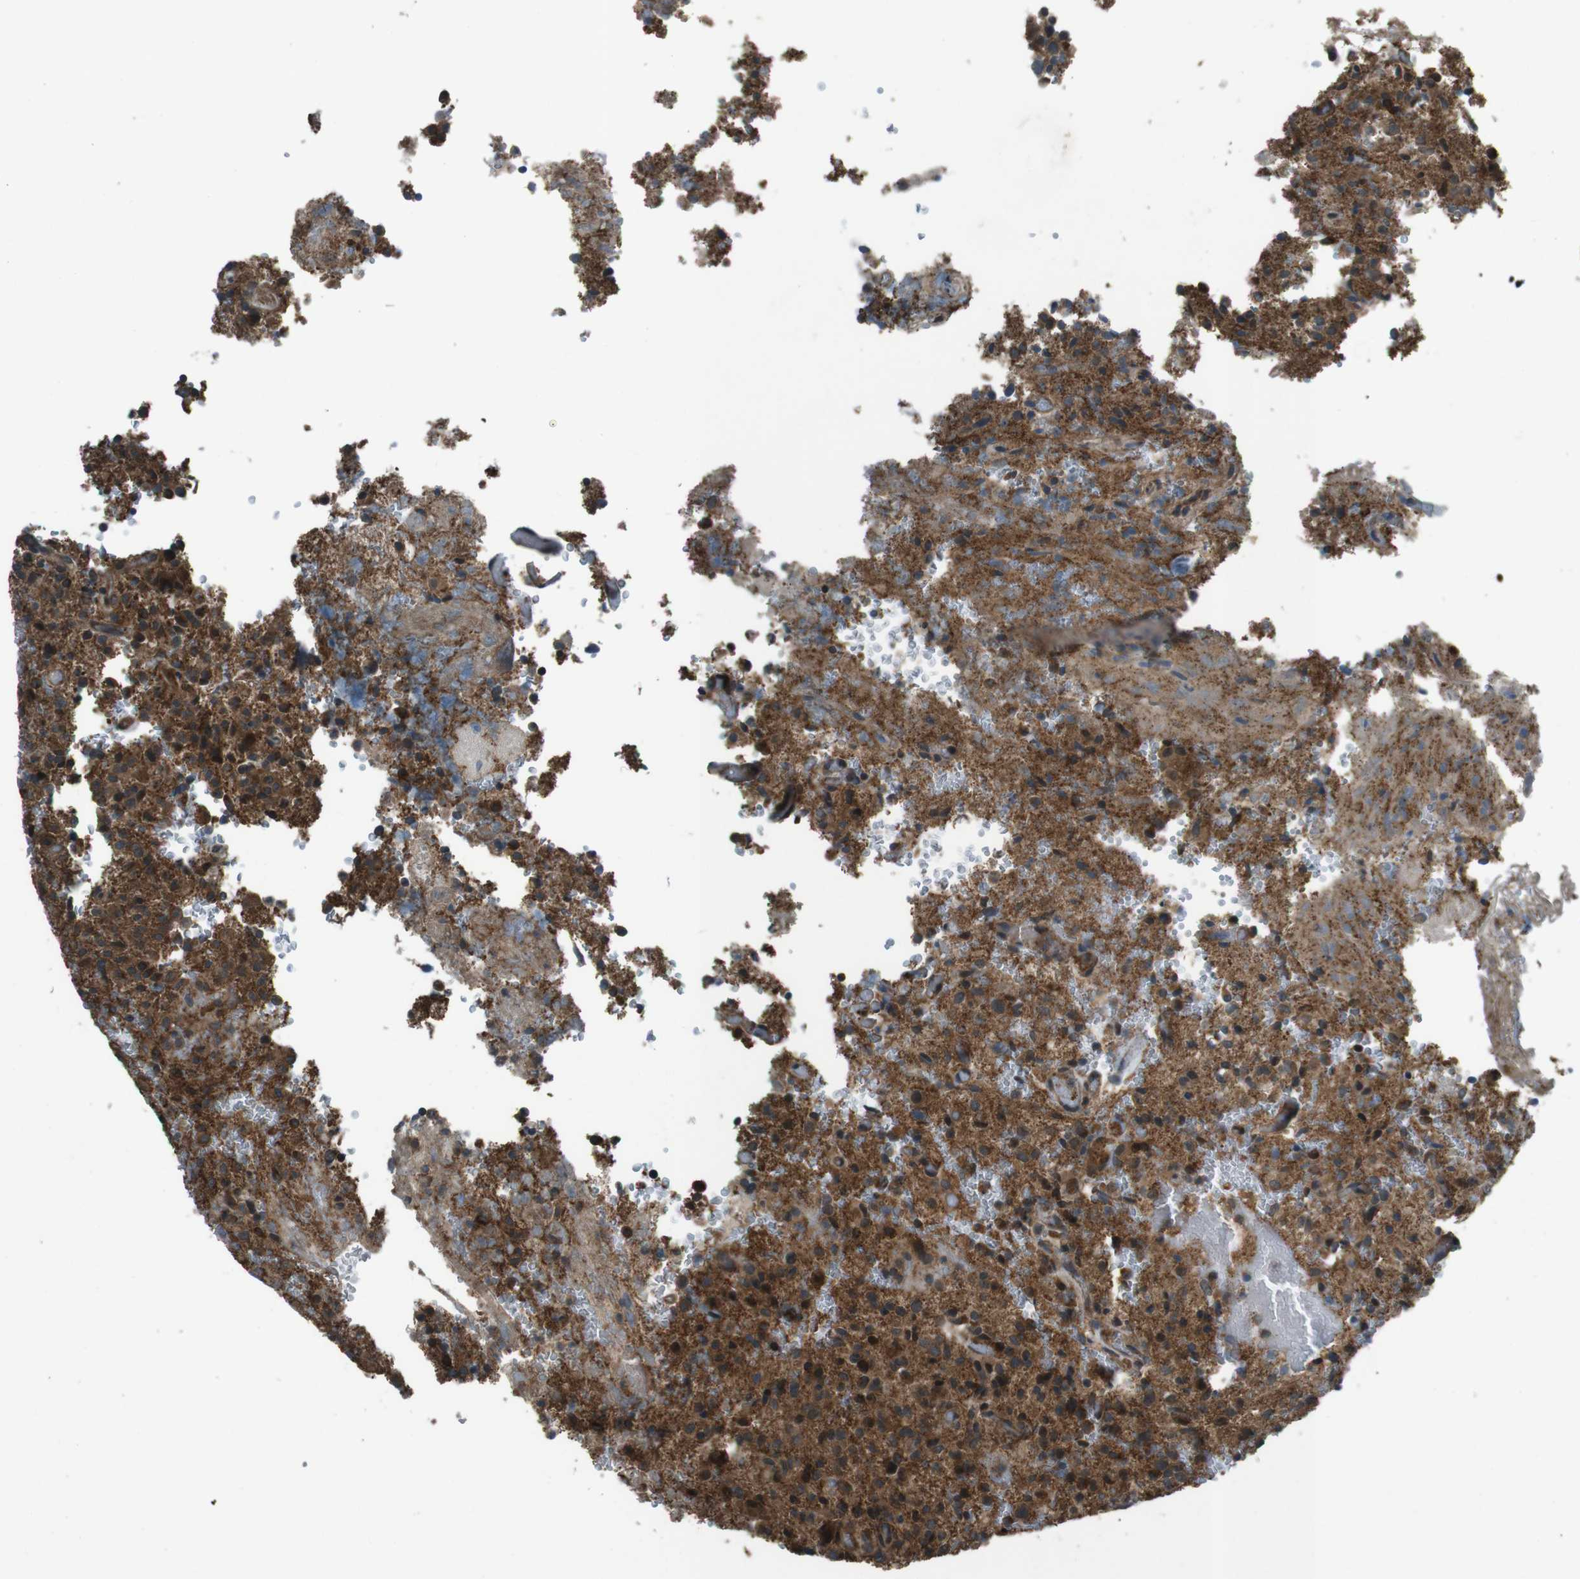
{"staining": {"intensity": "strong", "quantity": ">75%", "location": "cytoplasmic/membranous"}, "tissue": "glioma", "cell_type": "Tumor cells", "image_type": "cancer", "snomed": [{"axis": "morphology", "description": "Glioma, malignant, High grade"}, {"axis": "topography", "description": "Brain"}], "caption": "Malignant glioma (high-grade) was stained to show a protein in brown. There is high levels of strong cytoplasmic/membranous staining in about >75% of tumor cells.", "gene": "SLC27A4", "patient": {"sex": "male", "age": 71}}